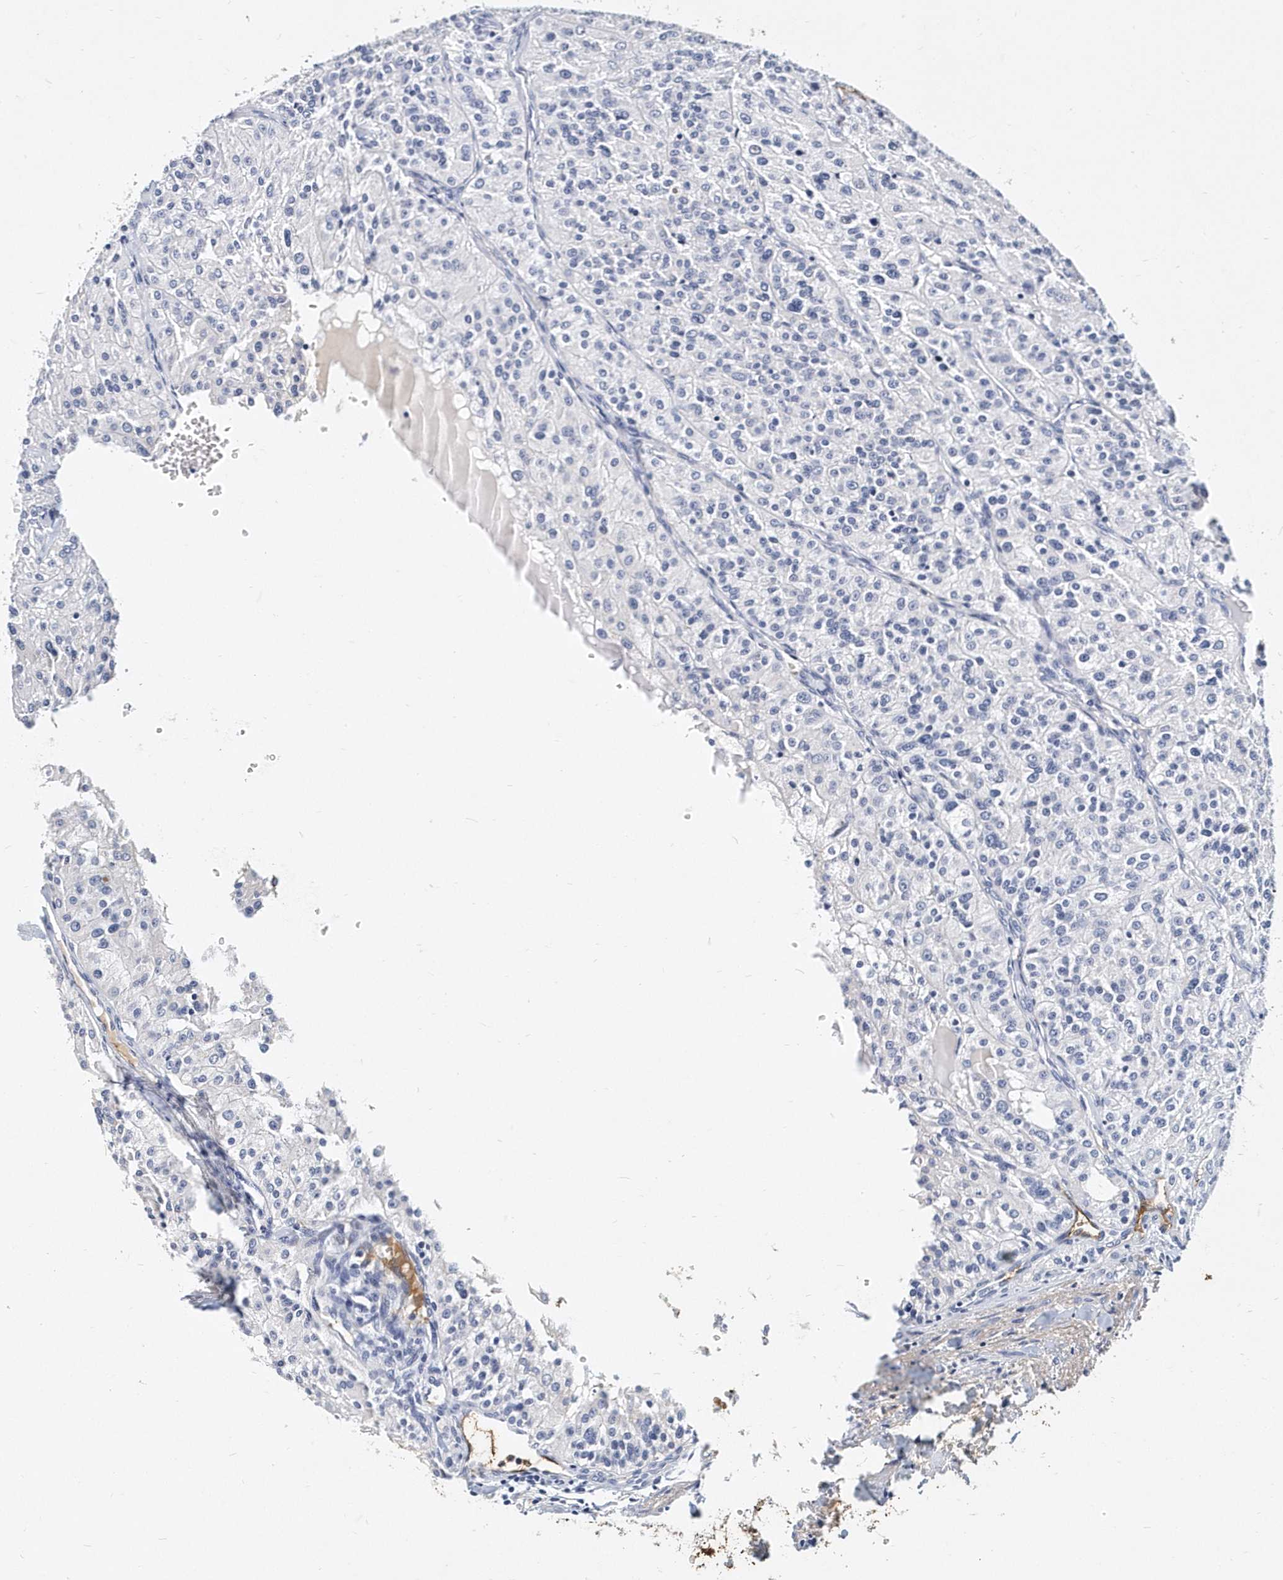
{"staining": {"intensity": "negative", "quantity": "none", "location": "none"}, "tissue": "renal cancer", "cell_type": "Tumor cells", "image_type": "cancer", "snomed": [{"axis": "morphology", "description": "Adenocarcinoma, NOS"}, {"axis": "topography", "description": "Kidney"}], "caption": "DAB (3,3'-diaminobenzidine) immunohistochemical staining of adenocarcinoma (renal) demonstrates no significant positivity in tumor cells.", "gene": "ITGA2B", "patient": {"sex": "female", "age": 63}}